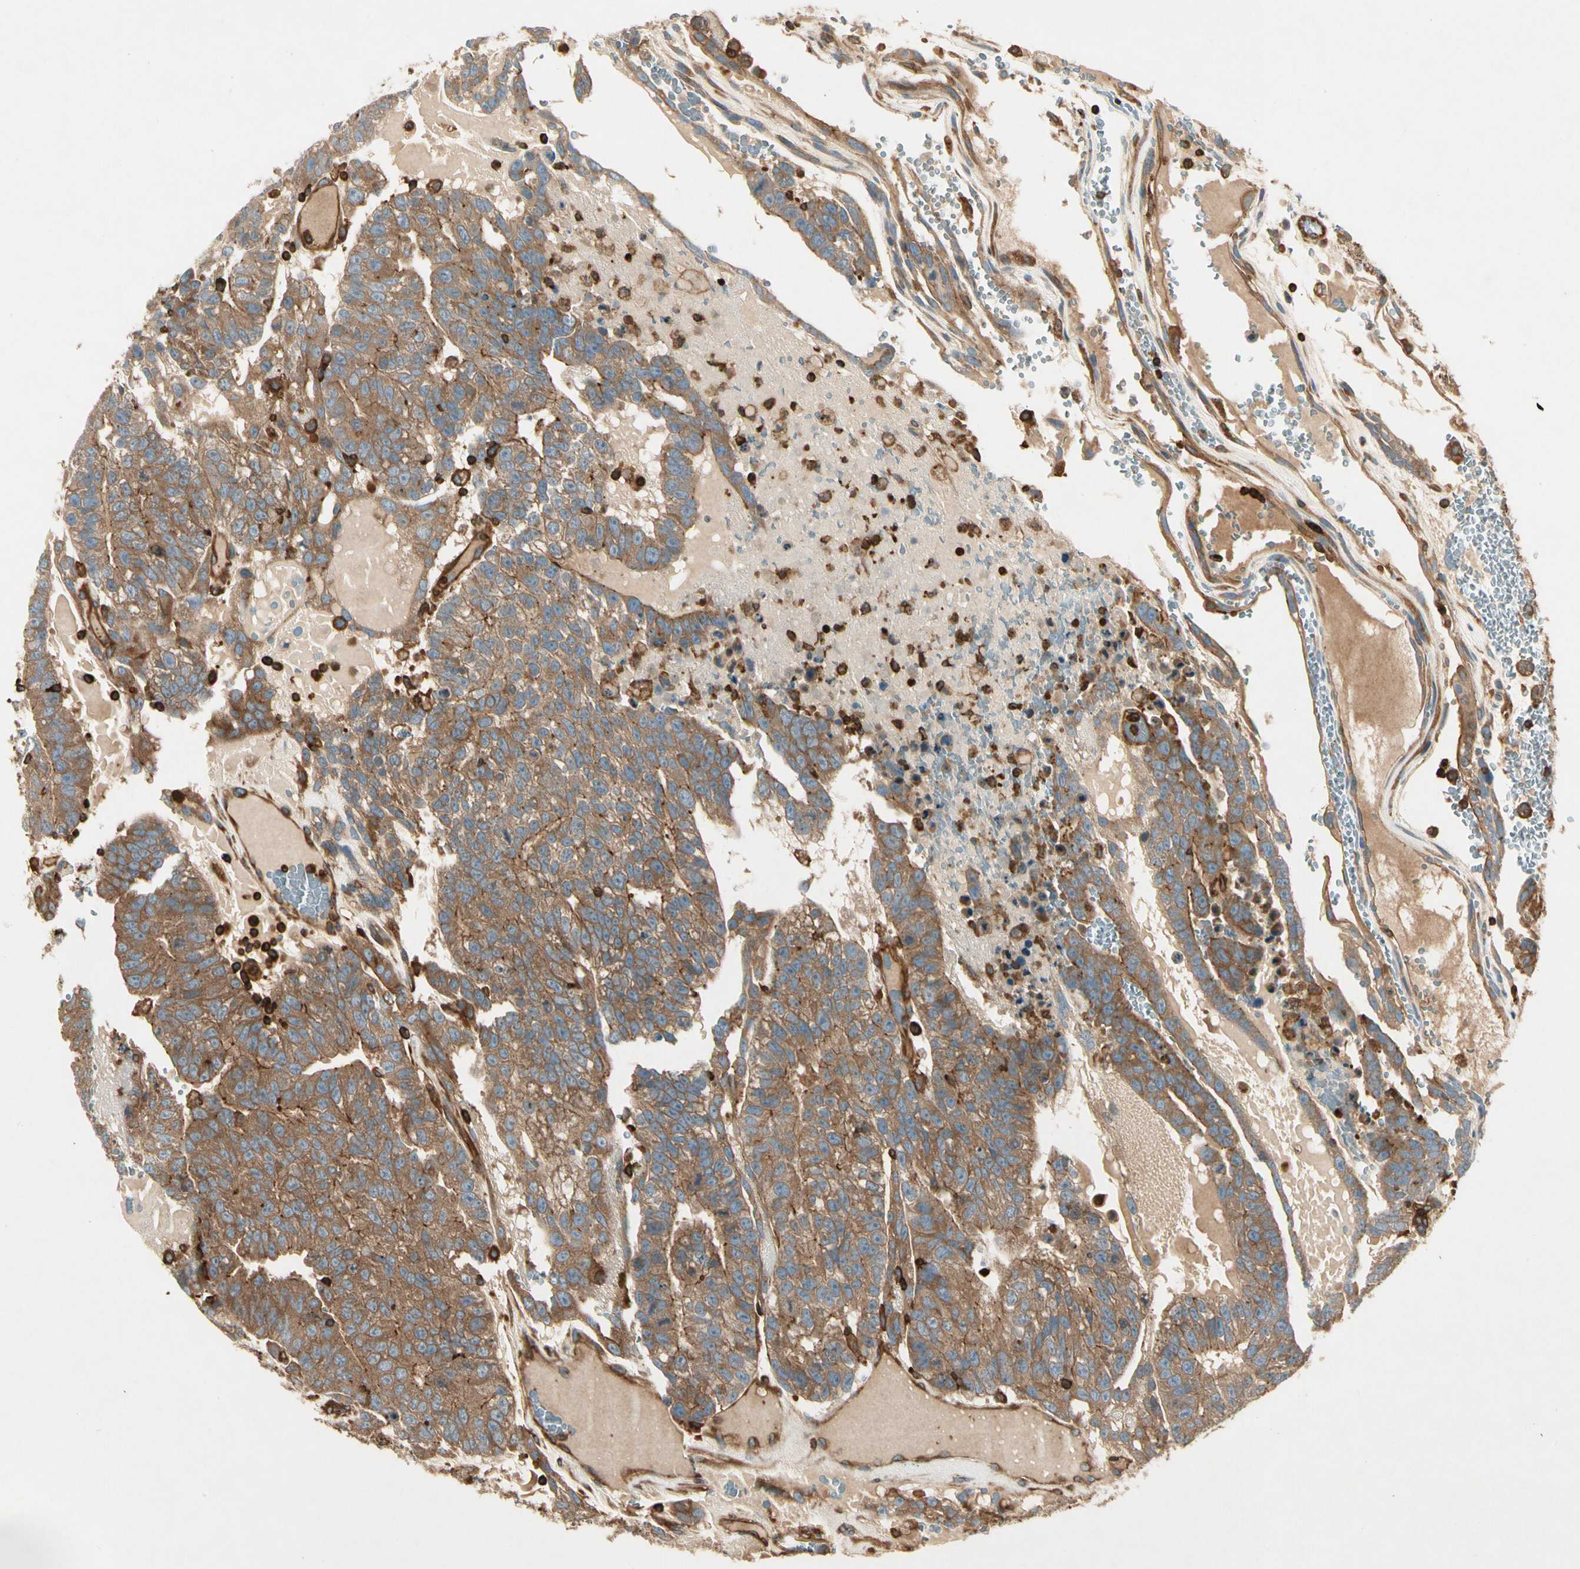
{"staining": {"intensity": "moderate", "quantity": ">75%", "location": "cytoplasmic/membranous"}, "tissue": "testis cancer", "cell_type": "Tumor cells", "image_type": "cancer", "snomed": [{"axis": "morphology", "description": "Seminoma, NOS"}, {"axis": "morphology", "description": "Carcinoma, Embryonal, NOS"}, {"axis": "topography", "description": "Testis"}], "caption": "Testis seminoma stained for a protein (brown) displays moderate cytoplasmic/membranous positive expression in approximately >75% of tumor cells.", "gene": "ARPC2", "patient": {"sex": "male", "age": 52}}